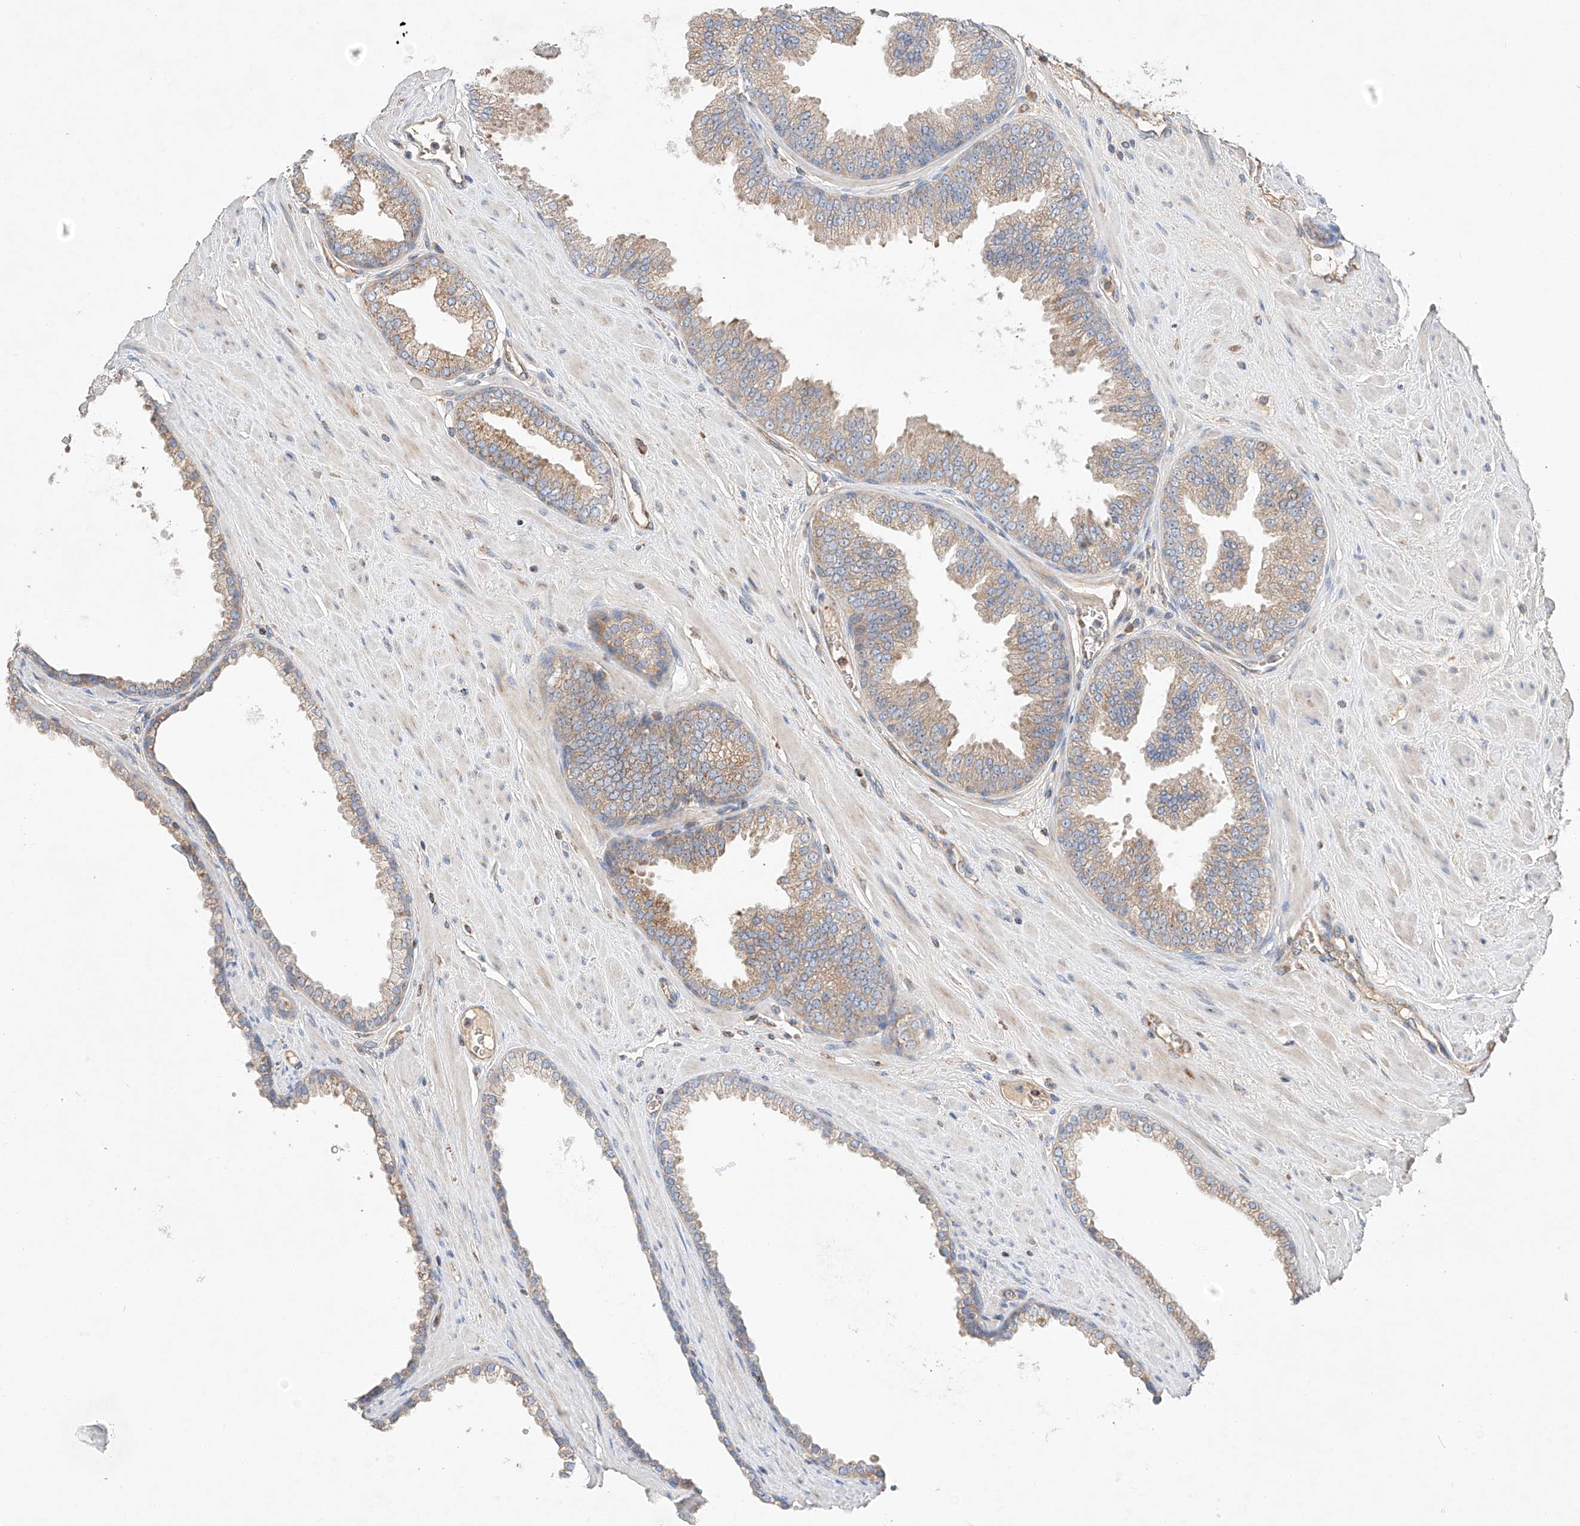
{"staining": {"intensity": "moderate", "quantity": ">75%", "location": "cytoplasmic/membranous"}, "tissue": "prostate cancer", "cell_type": "Tumor cells", "image_type": "cancer", "snomed": [{"axis": "morphology", "description": "Adenocarcinoma, Low grade"}, {"axis": "topography", "description": "Prostate"}], "caption": "This is a histology image of immunohistochemistry (IHC) staining of prostate cancer (adenocarcinoma (low-grade)), which shows moderate expression in the cytoplasmic/membranous of tumor cells.", "gene": "RUSC1", "patient": {"sex": "male", "age": 62}}